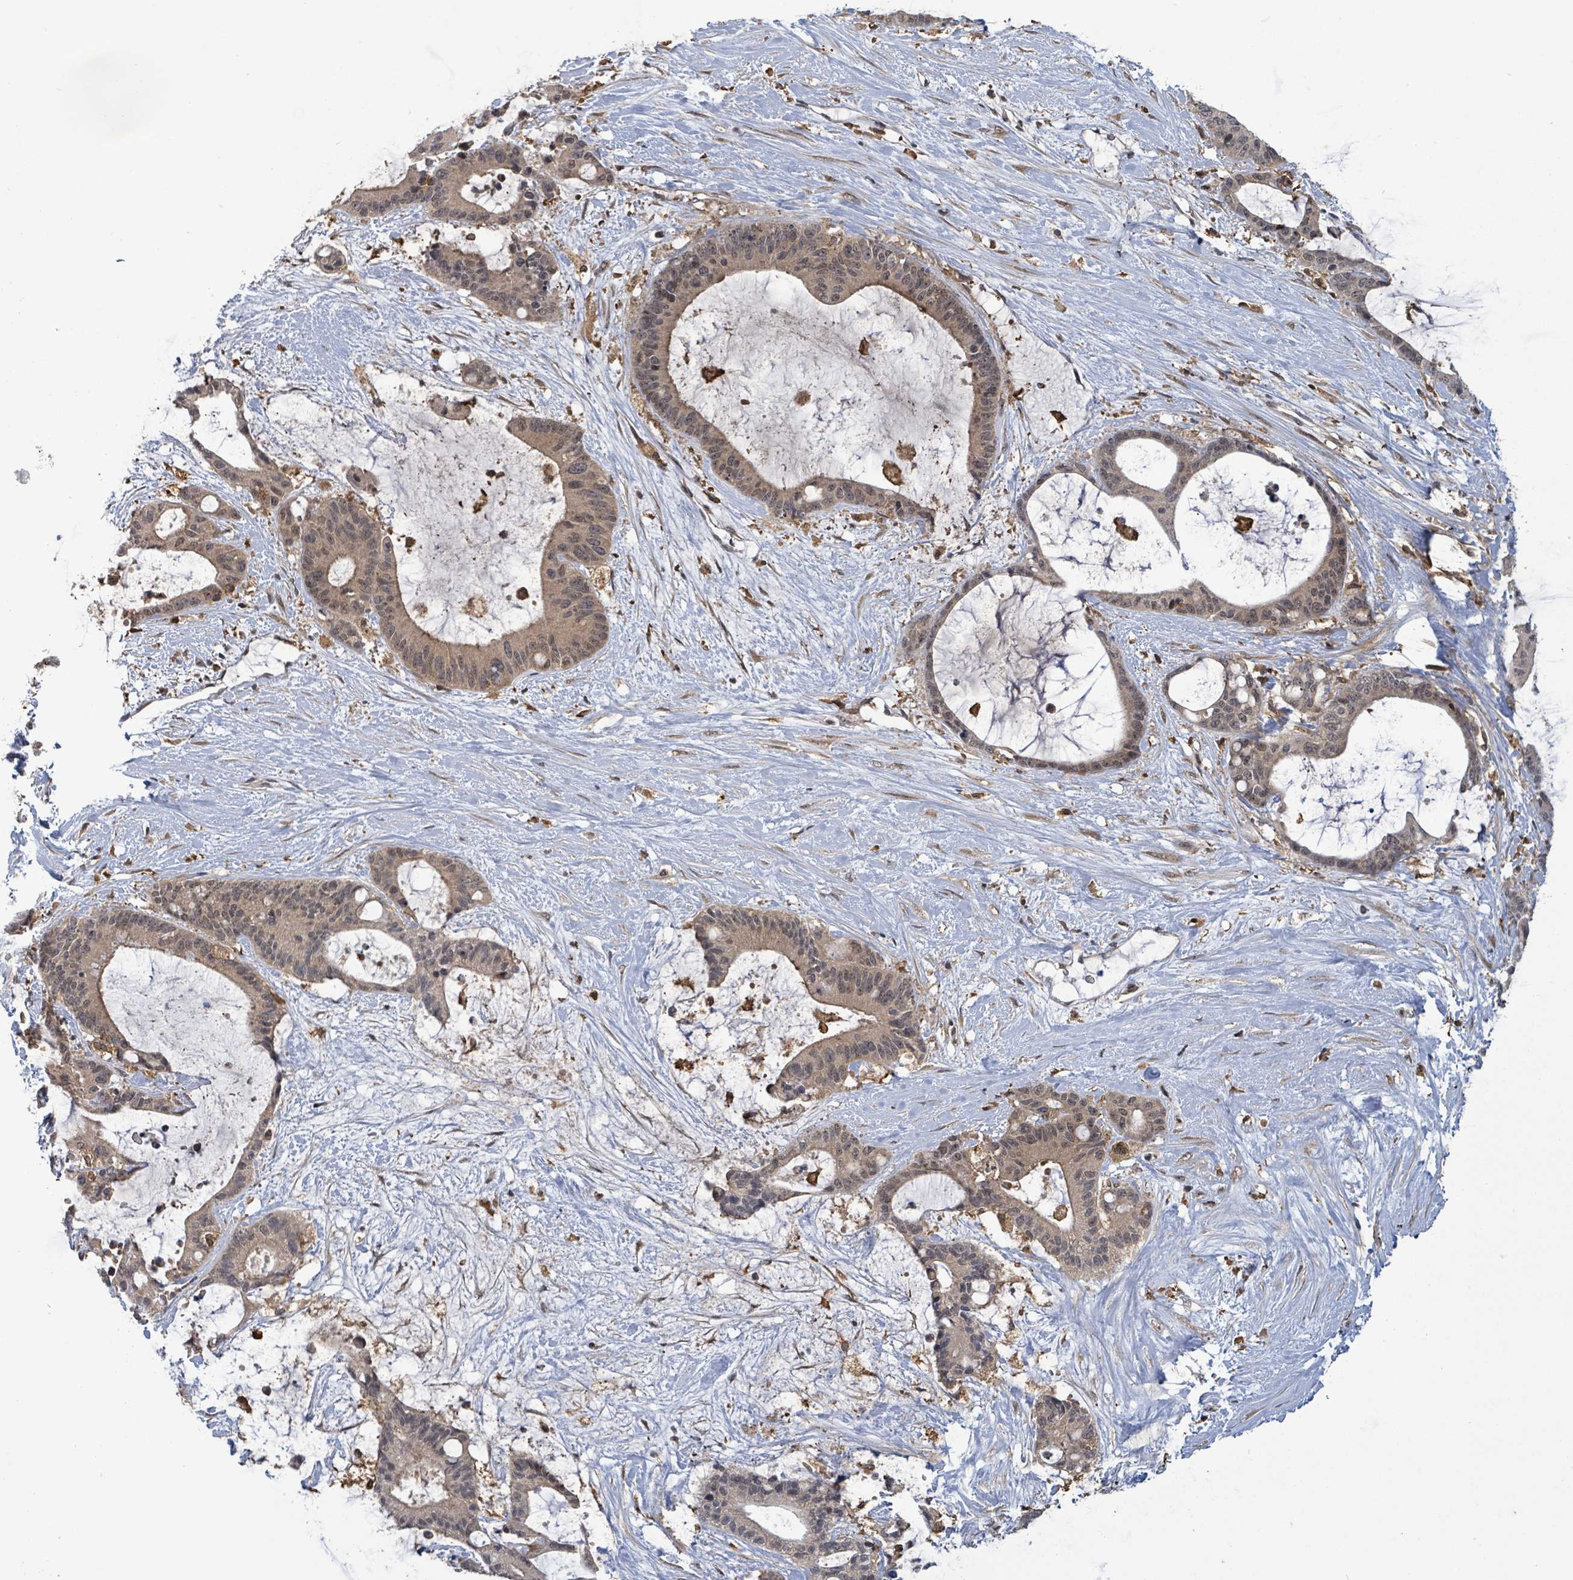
{"staining": {"intensity": "moderate", "quantity": ">75%", "location": "cytoplasmic/membranous,nuclear"}, "tissue": "liver cancer", "cell_type": "Tumor cells", "image_type": "cancer", "snomed": [{"axis": "morphology", "description": "Normal tissue, NOS"}, {"axis": "morphology", "description": "Cholangiocarcinoma"}, {"axis": "topography", "description": "Liver"}, {"axis": "topography", "description": "Peripheral nerve tissue"}], "caption": "Immunohistochemical staining of cholangiocarcinoma (liver) exhibits moderate cytoplasmic/membranous and nuclear protein positivity in approximately >75% of tumor cells.", "gene": "FBXO6", "patient": {"sex": "female", "age": 73}}